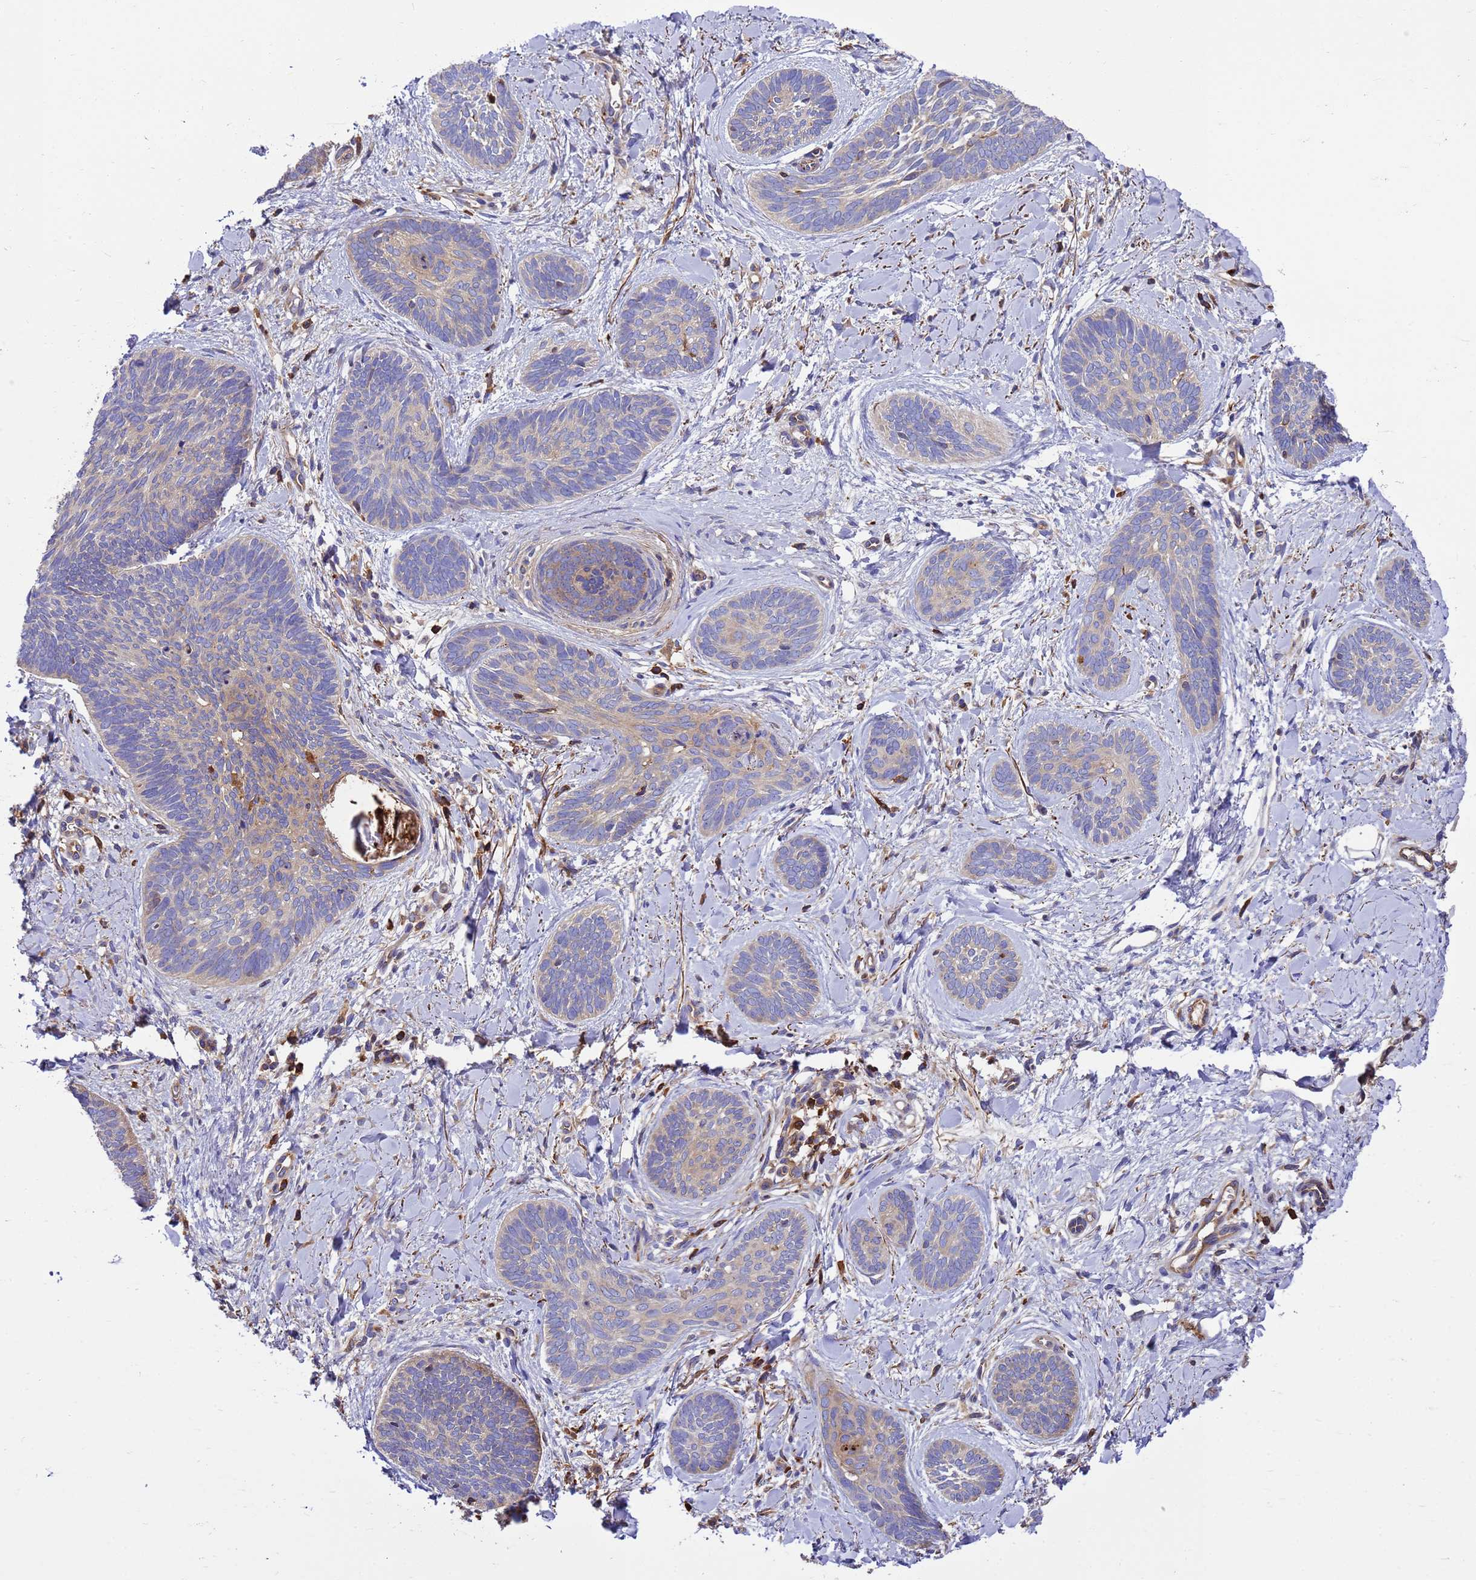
{"staining": {"intensity": "weak", "quantity": "<25%", "location": "cytoplasmic/membranous"}, "tissue": "skin cancer", "cell_type": "Tumor cells", "image_type": "cancer", "snomed": [{"axis": "morphology", "description": "Basal cell carcinoma"}, {"axis": "topography", "description": "Skin"}], "caption": "Micrograph shows no significant protein staining in tumor cells of basal cell carcinoma (skin).", "gene": "ZNF235", "patient": {"sex": "female", "age": 81}}